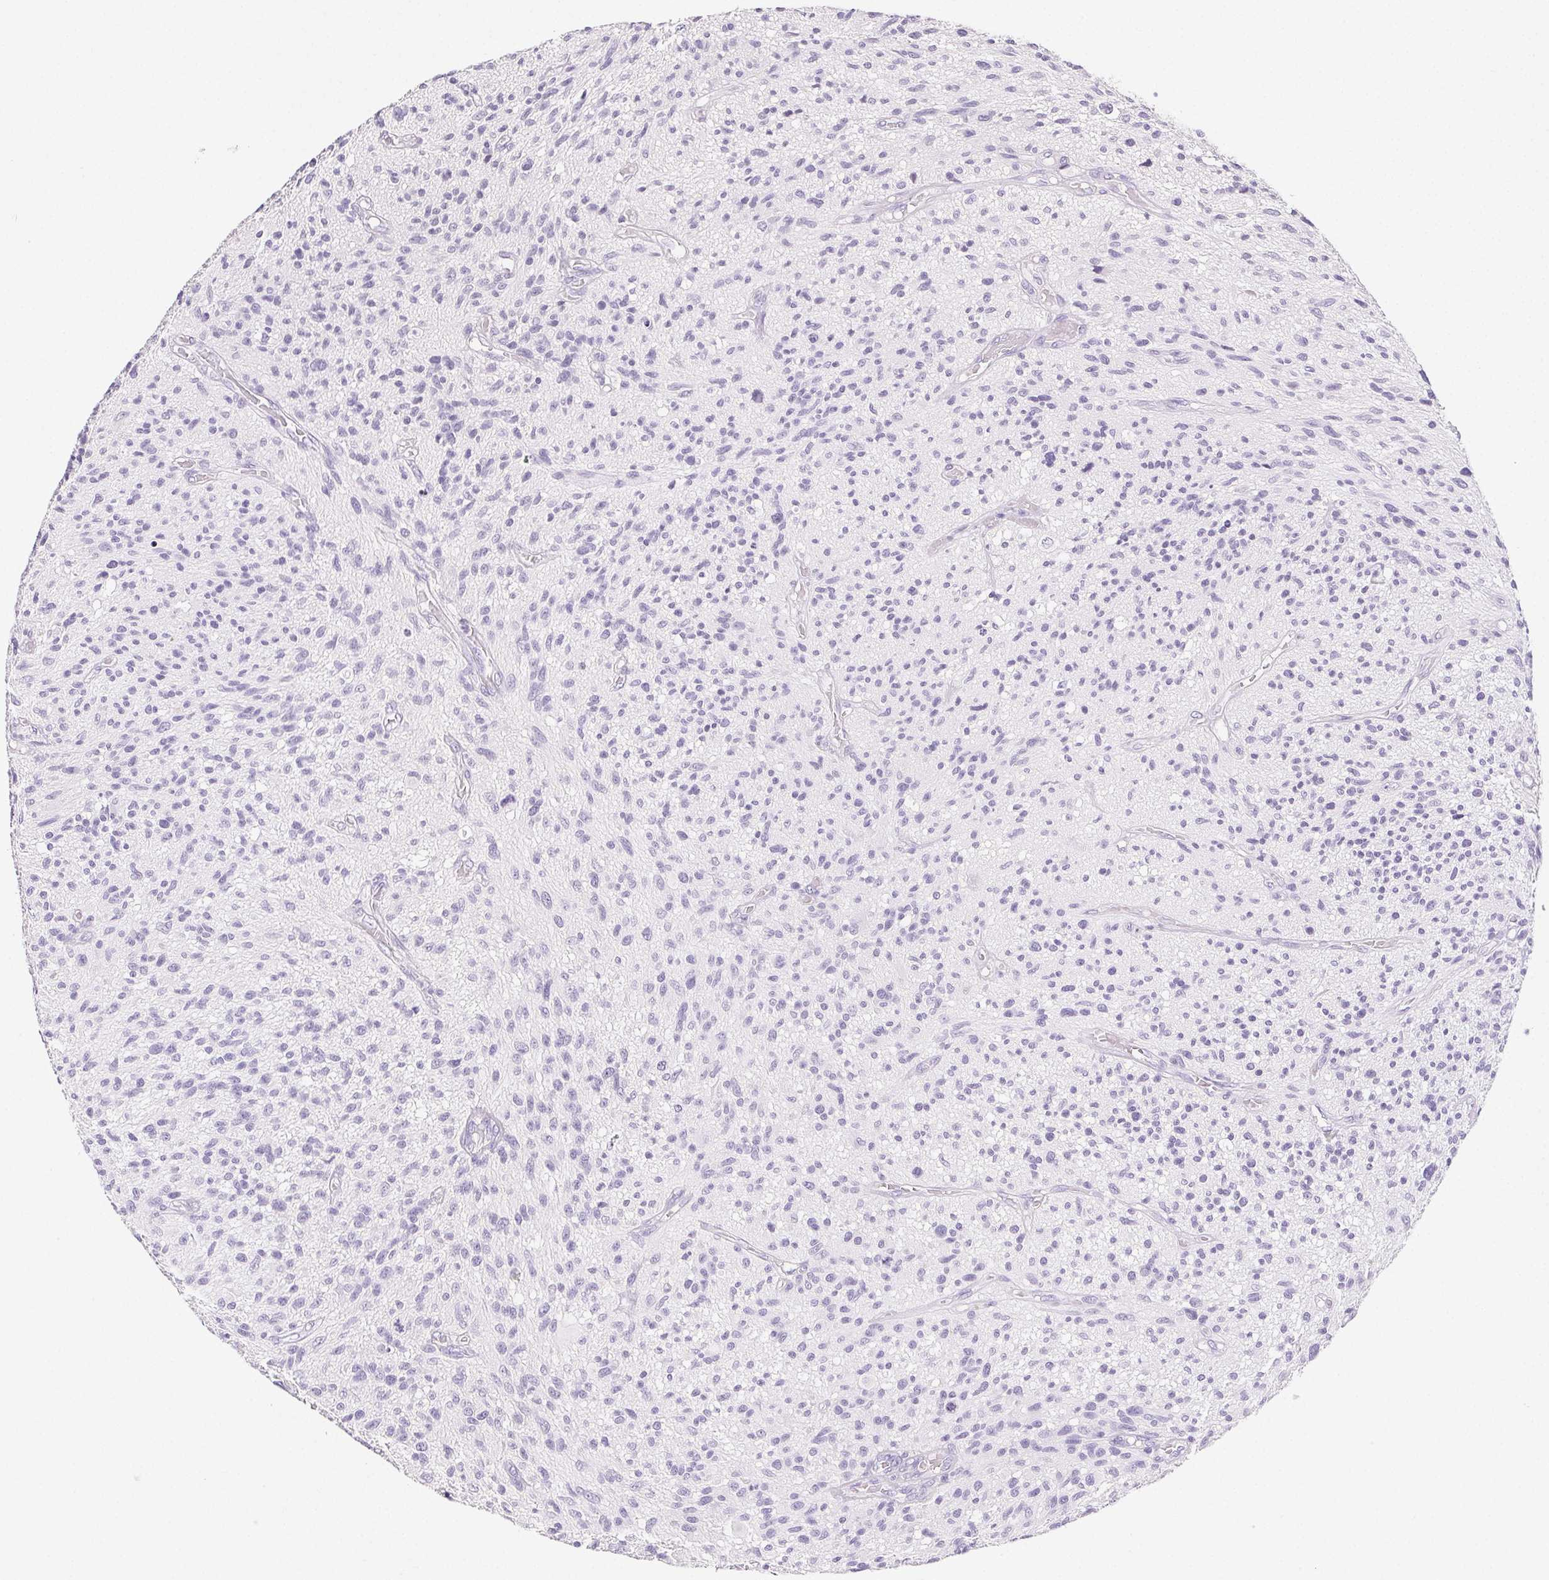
{"staining": {"intensity": "negative", "quantity": "none", "location": "none"}, "tissue": "glioma", "cell_type": "Tumor cells", "image_type": "cancer", "snomed": [{"axis": "morphology", "description": "Glioma, malignant, High grade"}, {"axis": "topography", "description": "Brain"}], "caption": "High power microscopy photomicrograph of an IHC micrograph of malignant high-grade glioma, revealing no significant staining in tumor cells.", "gene": "BEND2", "patient": {"sex": "male", "age": 75}}